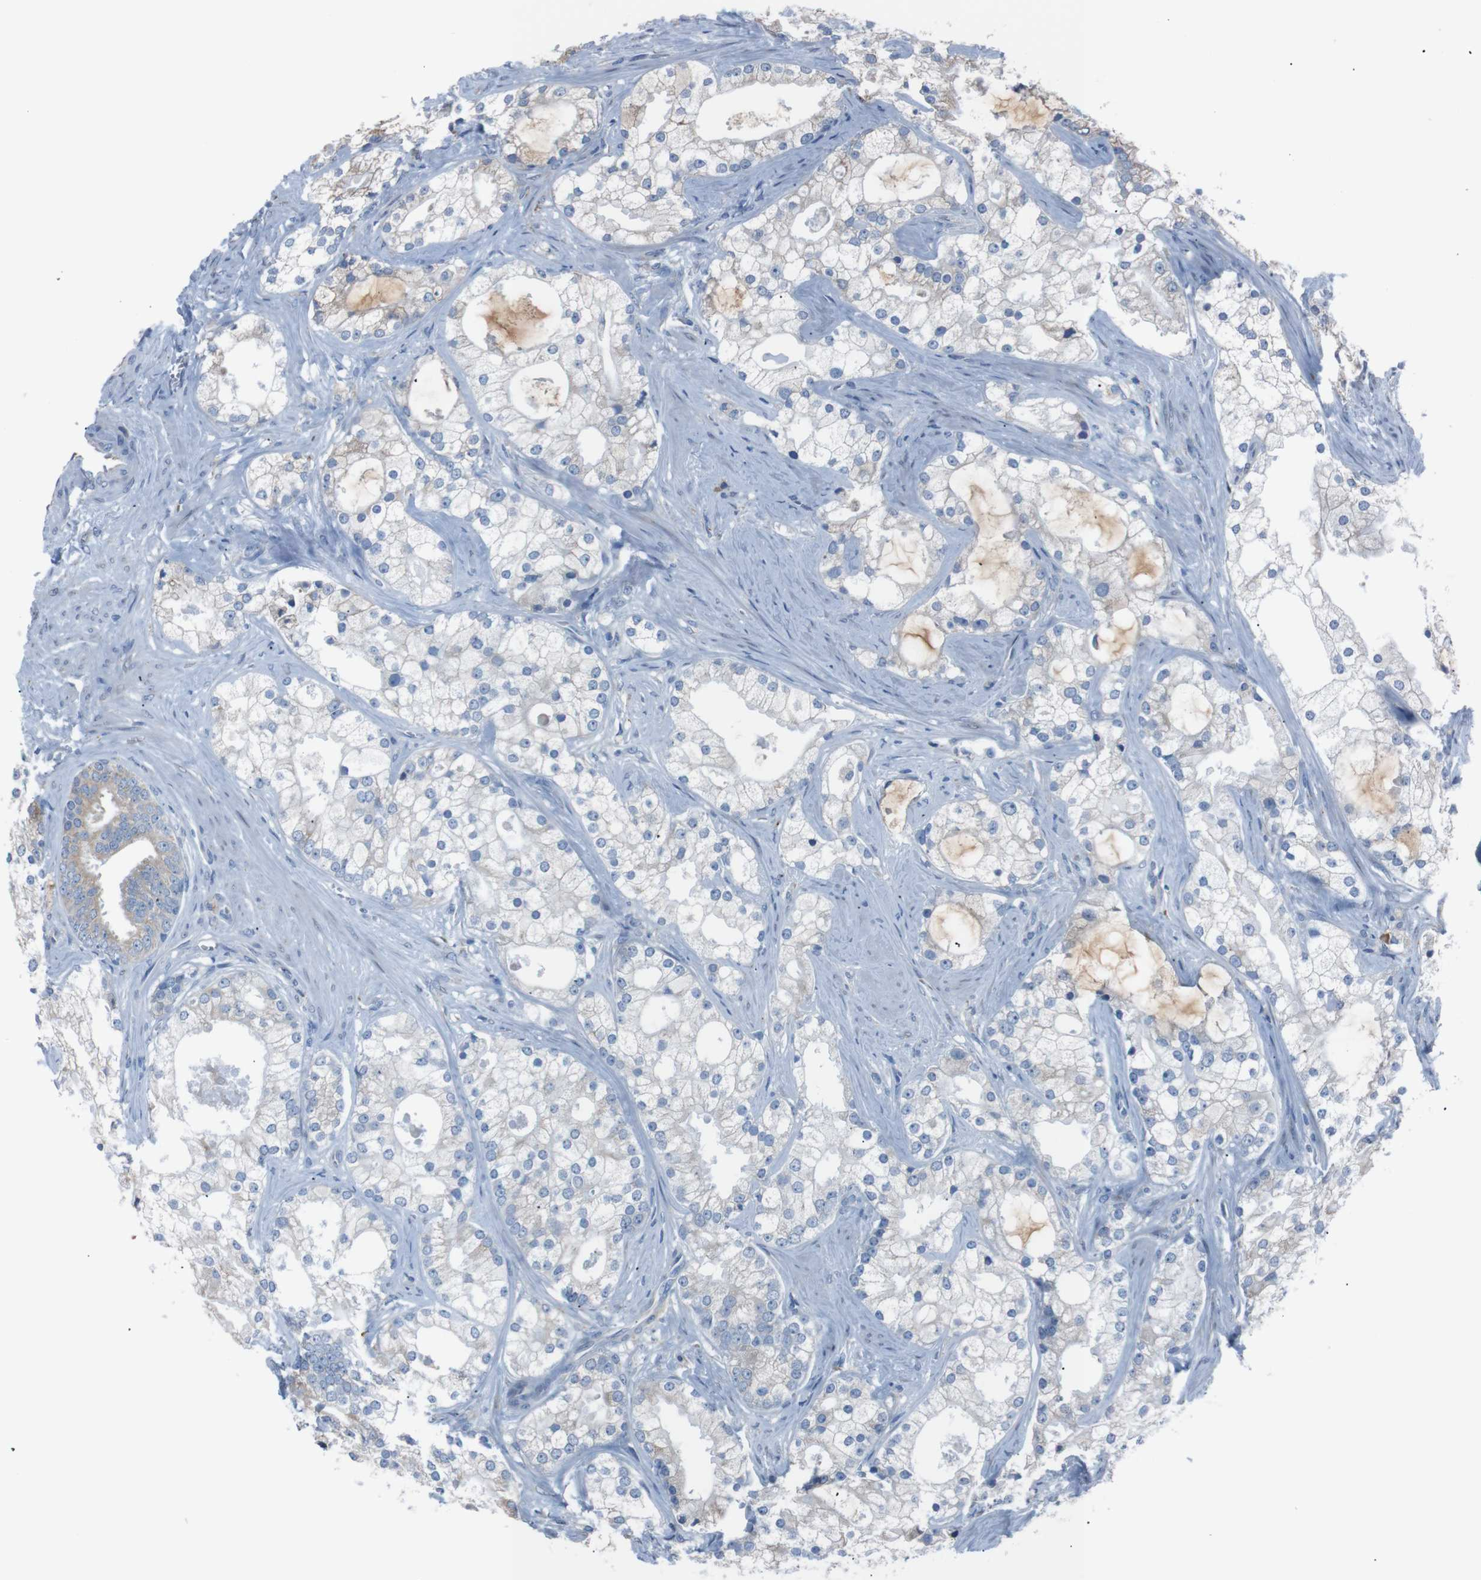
{"staining": {"intensity": "moderate", "quantity": "25%-75%", "location": "cytoplasmic/membranous"}, "tissue": "prostate cancer", "cell_type": "Tumor cells", "image_type": "cancer", "snomed": [{"axis": "morphology", "description": "Adenocarcinoma, Low grade"}, {"axis": "topography", "description": "Prostate"}], "caption": "This histopathology image exhibits prostate adenocarcinoma (low-grade) stained with IHC to label a protein in brown. The cytoplasmic/membranous of tumor cells show moderate positivity for the protein. Nuclei are counter-stained blue.", "gene": "SIGMAR1", "patient": {"sex": "male", "age": 58}}